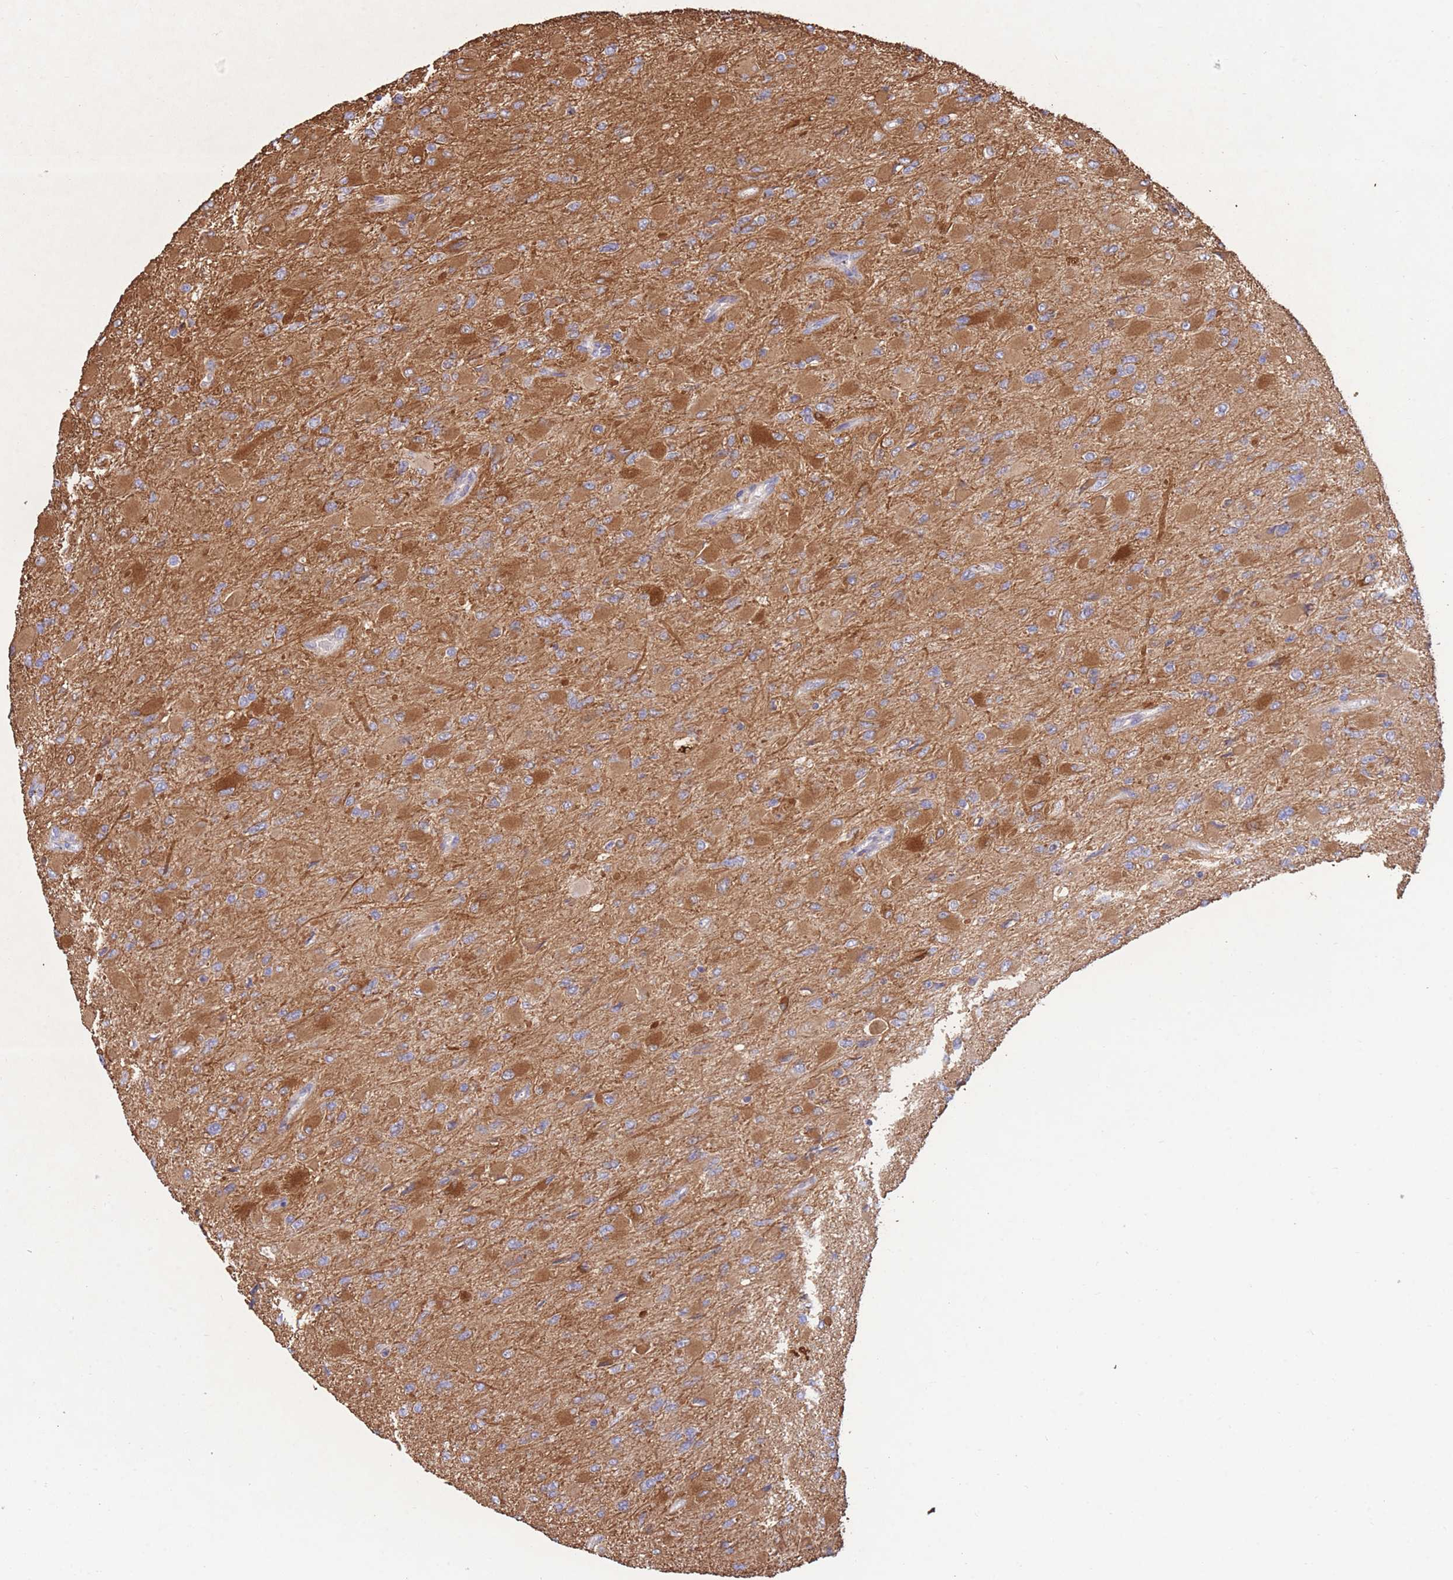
{"staining": {"intensity": "moderate", "quantity": "25%-75%", "location": "cytoplasmic/membranous"}, "tissue": "glioma", "cell_type": "Tumor cells", "image_type": "cancer", "snomed": [{"axis": "morphology", "description": "Glioma, malignant, High grade"}, {"axis": "topography", "description": "Cerebral cortex"}], "caption": "Human high-grade glioma (malignant) stained with a protein marker reveals moderate staining in tumor cells.", "gene": "FKBP8", "patient": {"sex": "female", "age": 36}}